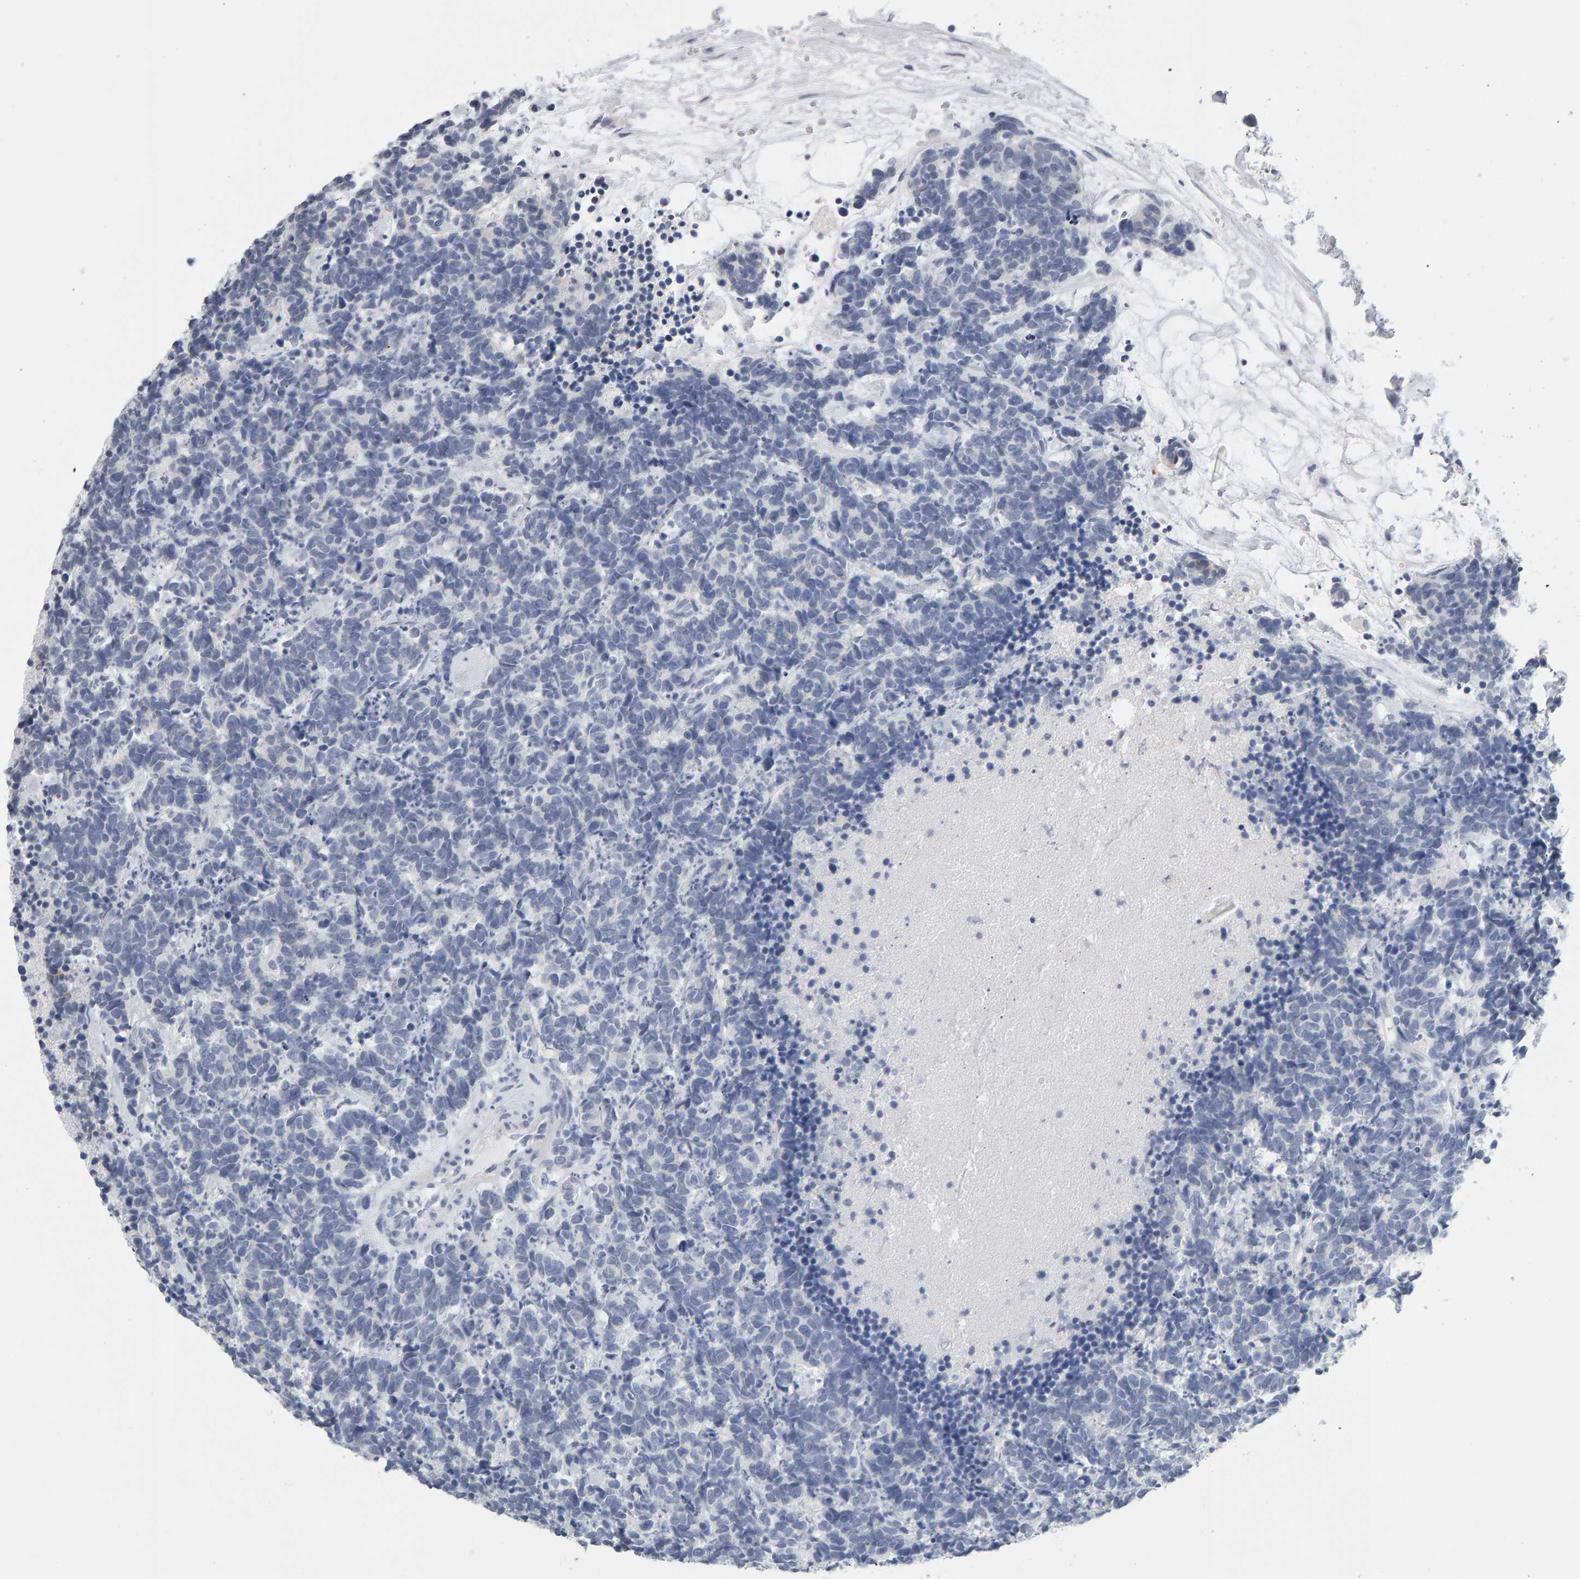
{"staining": {"intensity": "negative", "quantity": "none", "location": "none"}, "tissue": "carcinoid", "cell_type": "Tumor cells", "image_type": "cancer", "snomed": [{"axis": "morphology", "description": "Carcinoma, NOS"}, {"axis": "morphology", "description": "Carcinoid, malignant, NOS"}, {"axis": "topography", "description": "Urinary bladder"}], "caption": "A micrograph of carcinoma stained for a protein demonstrates no brown staining in tumor cells. (Brightfield microscopy of DAB immunohistochemistry at high magnification).", "gene": "CTH", "patient": {"sex": "male", "age": 57}}